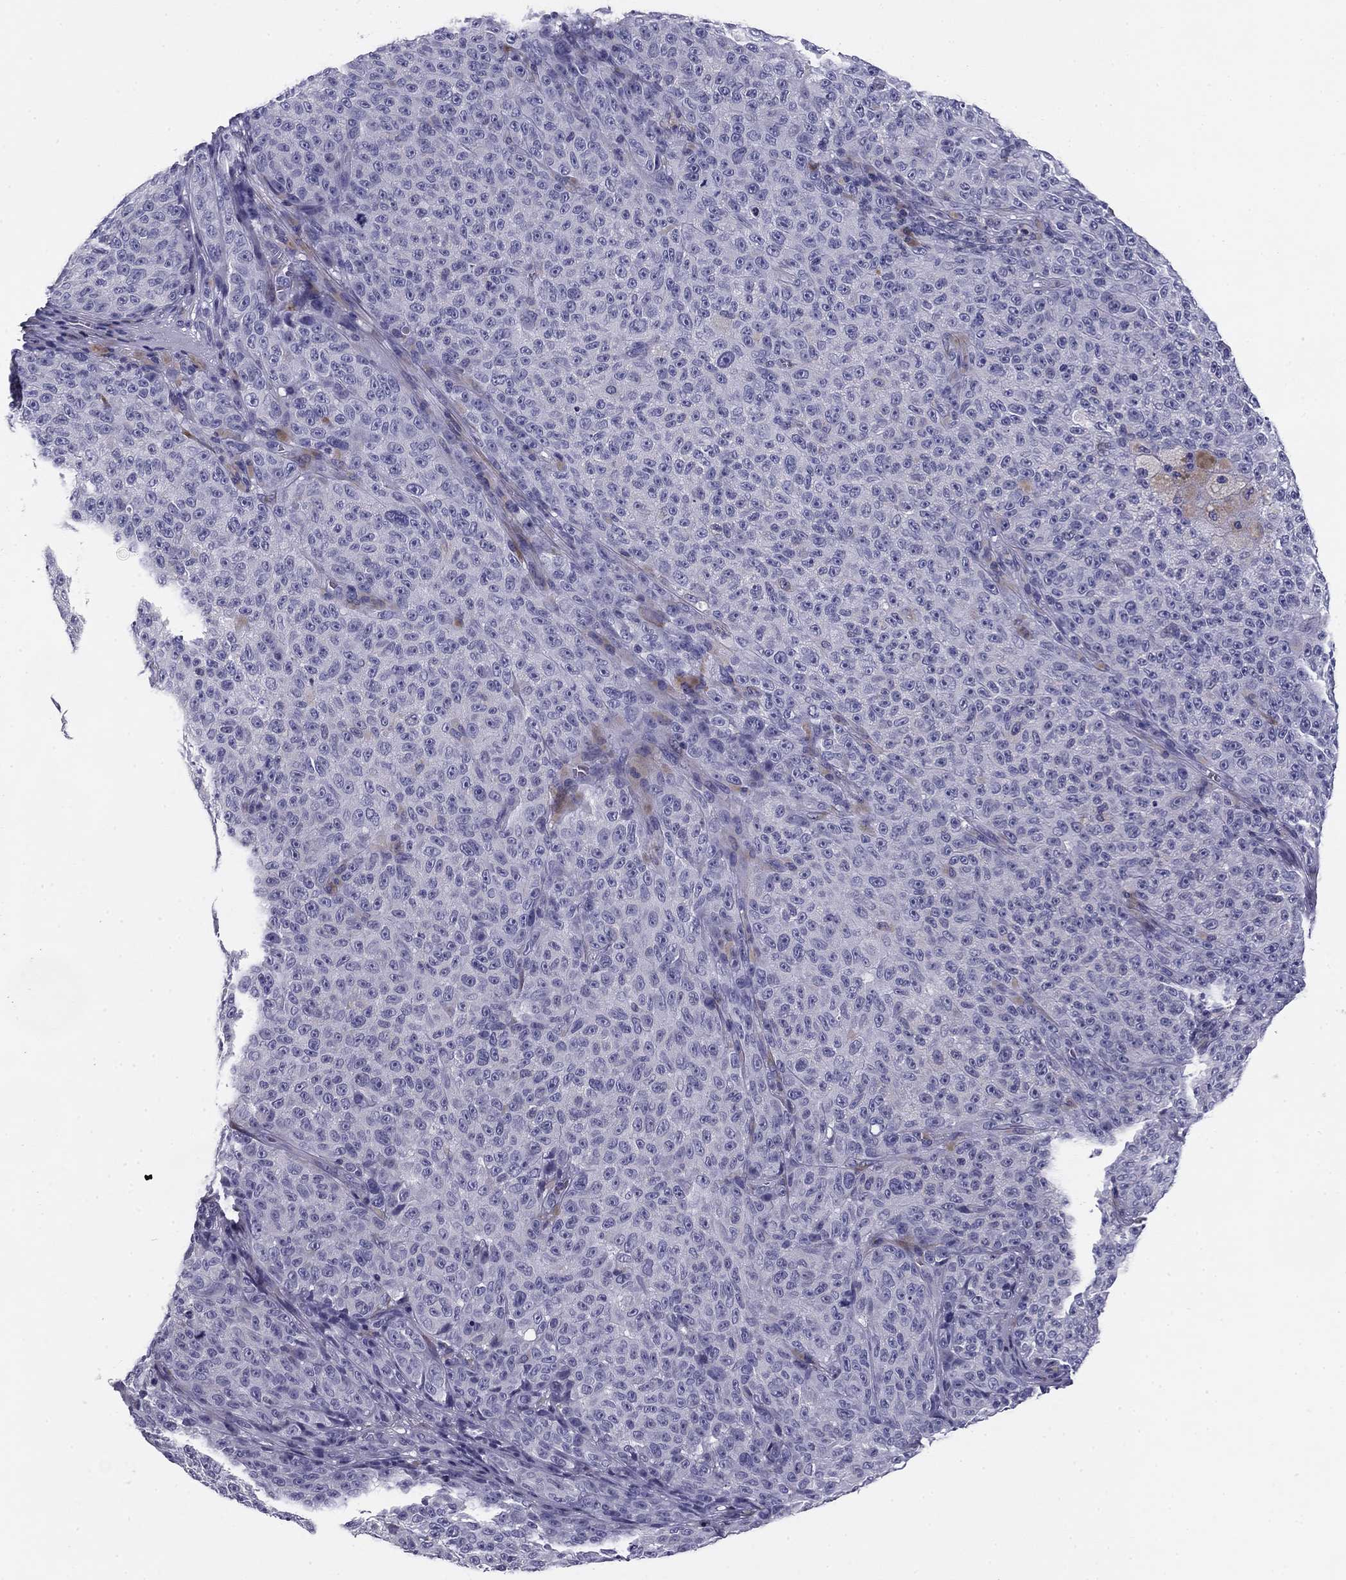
{"staining": {"intensity": "negative", "quantity": "none", "location": "none"}, "tissue": "melanoma", "cell_type": "Tumor cells", "image_type": "cancer", "snomed": [{"axis": "morphology", "description": "Malignant melanoma, NOS"}, {"axis": "topography", "description": "Skin"}], "caption": "Malignant melanoma stained for a protein using immunohistochemistry reveals no staining tumor cells.", "gene": "TMED3", "patient": {"sex": "female", "age": 82}}